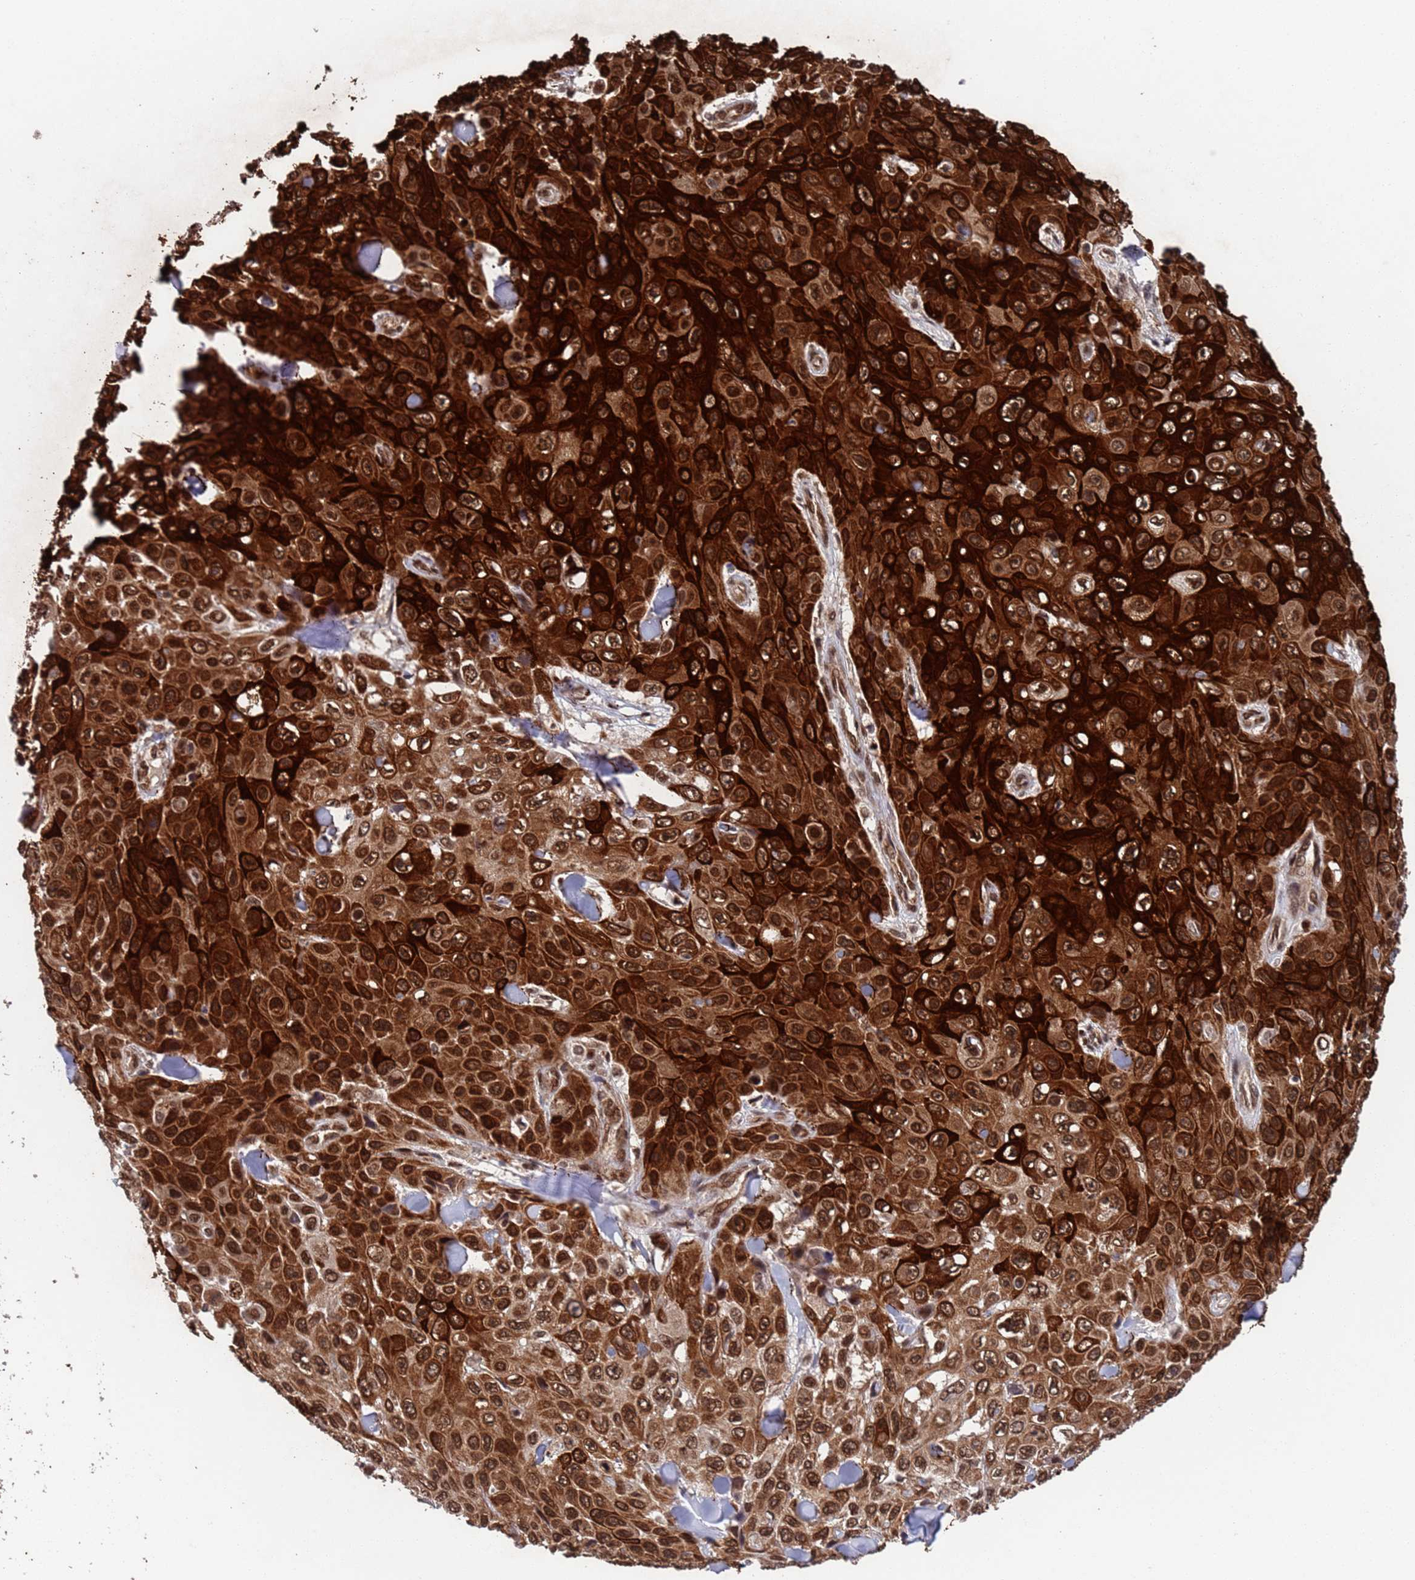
{"staining": {"intensity": "strong", "quantity": ">75%", "location": "cytoplasmic/membranous,nuclear"}, "tissue": "skin cancer", "cell_type": "Tumor cells", "image_type": "cancer", "snomed": [{"axis": "morphology", "description": "Basal cell carcinoma"}, {"axis": "topography", "description": "Skin"}], "caption": "Protein staining shows strong cytoplasmic/membranous and nuclear staining in about >75% of tumor cells in skin cancer (basal cell carcinoma).", "gene": "FUBP3", "patient": {"sex": "male", "age": 73}}